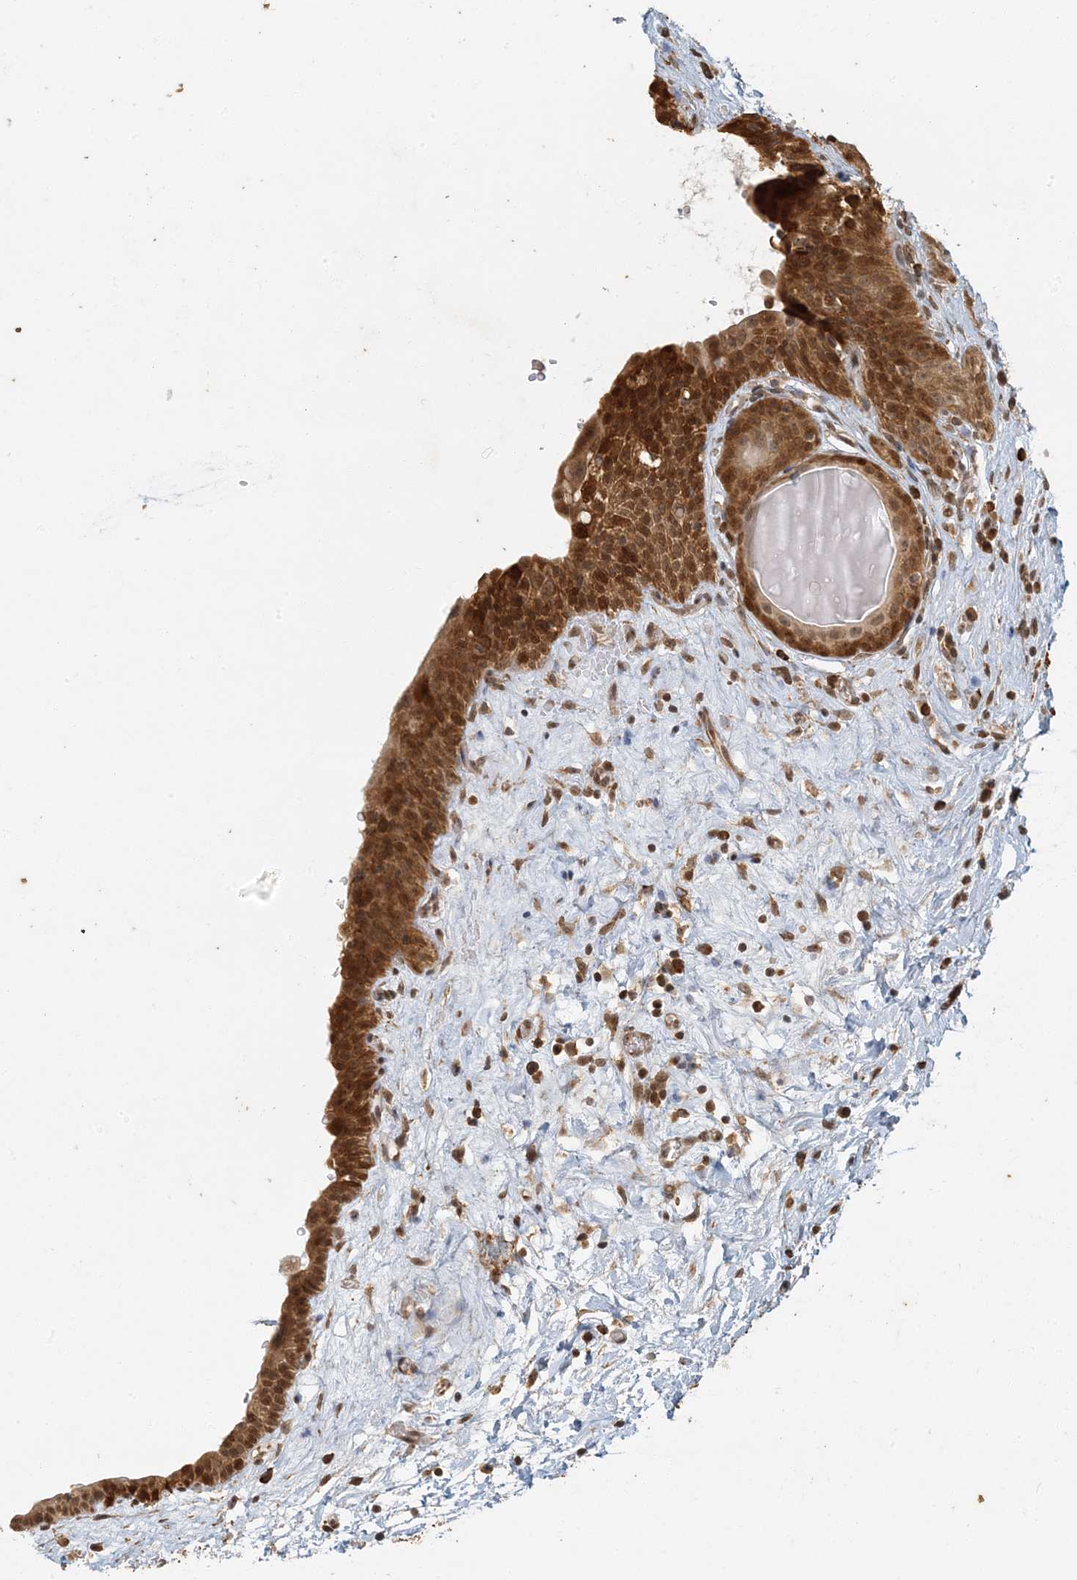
{"staining": {"intensity": "strong", "quantity": ">75%", "location": "cytoplasmic/membranous,nuclear"}, "tissue": "urinary bladder", "cell_type": "Urothelial cells", "image_type": "normal", "snomed": [{"axis": "morphology", "description": "Normal tissue, NOS"}, {"axis": "topography", "description": "Urinary bladder"}], "caption": "This is an image of immunohistochemistry staining of unremarkable urinary bladder, which shows strong positivity in the cytoplasmic/membranous,nuclear of urothelial cells.", "gene": "AK9", "patient": {"sex": "male", "age": 83}}